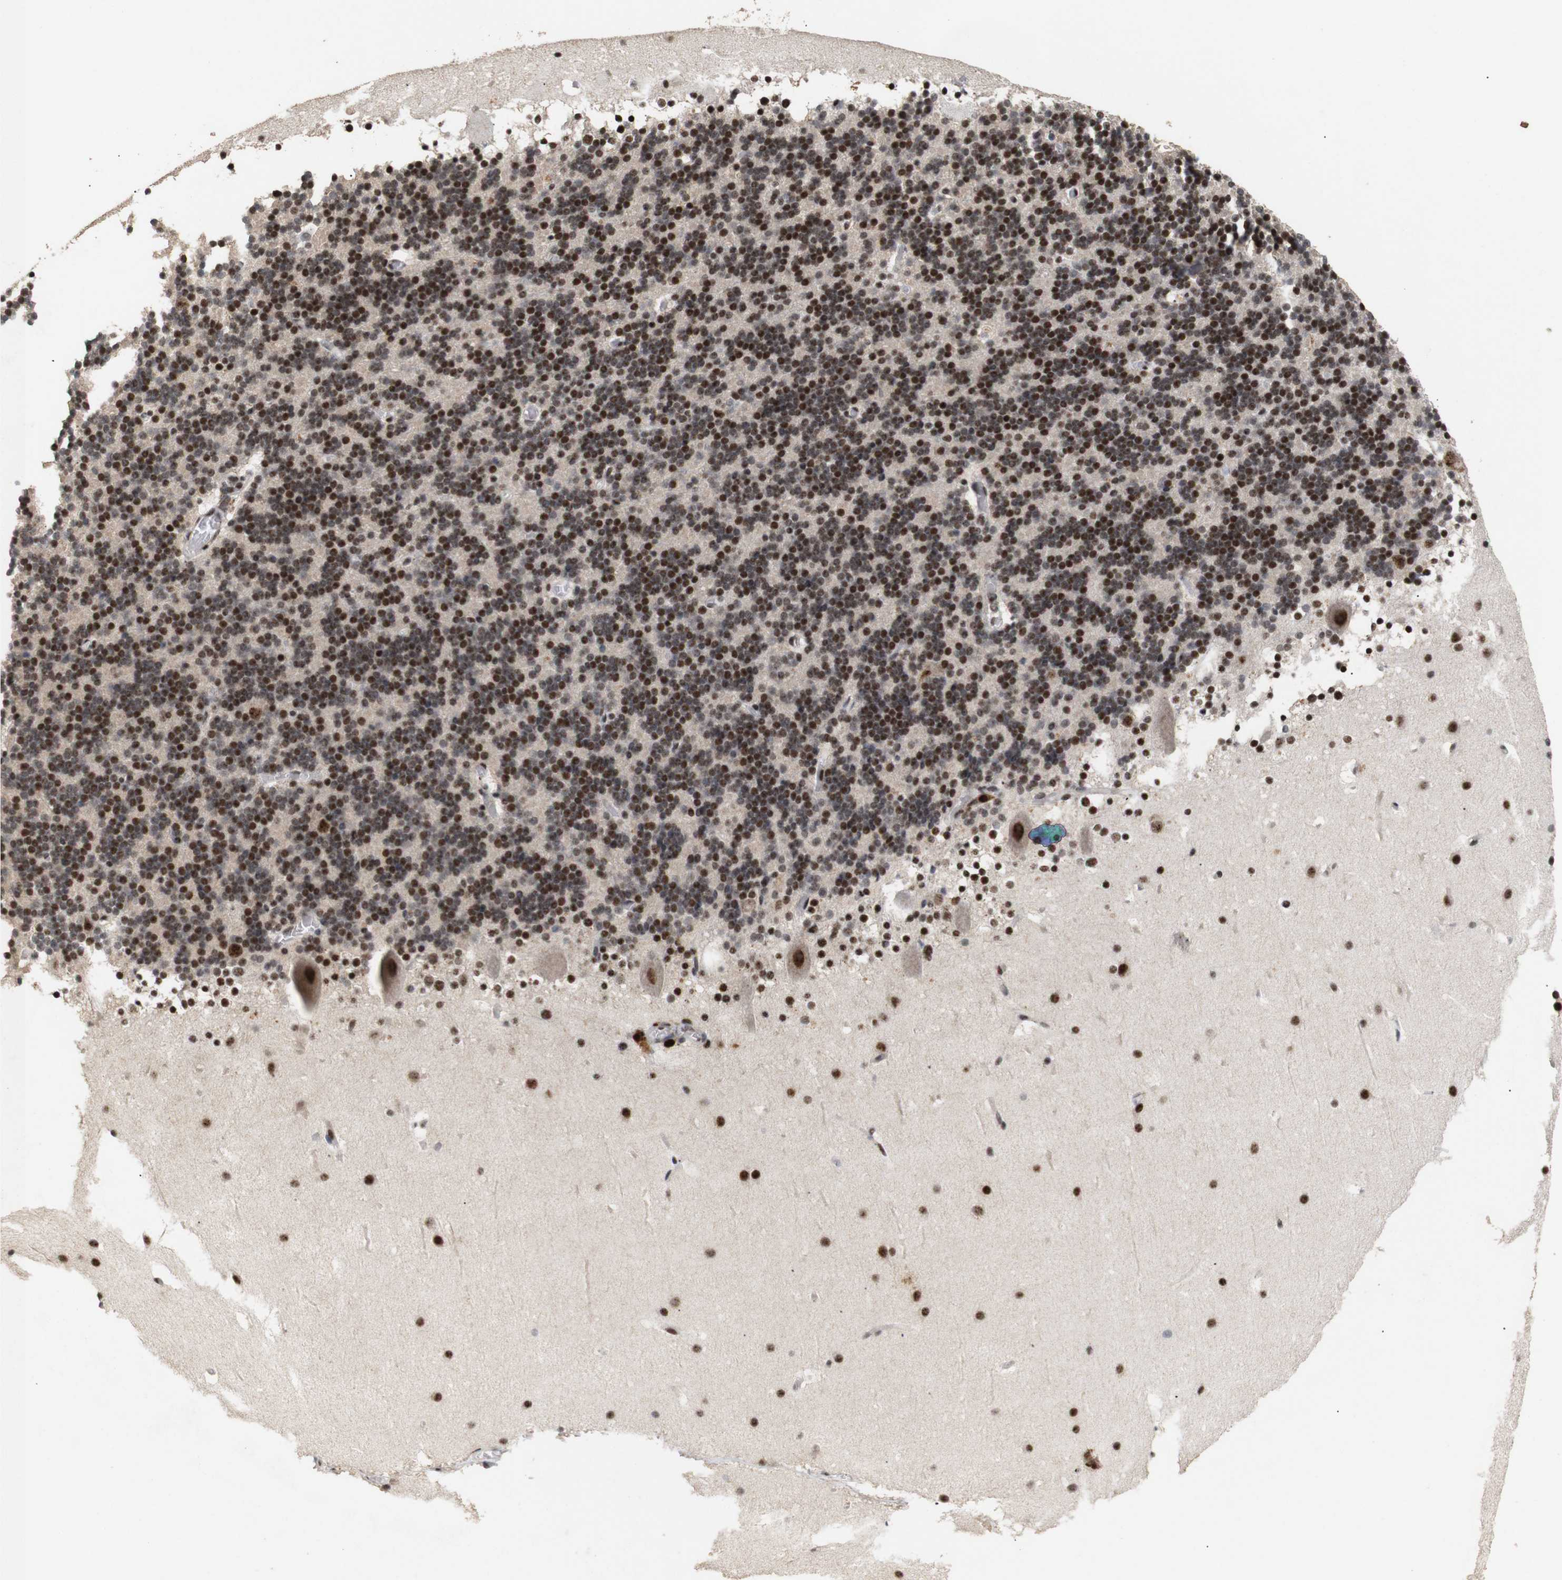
{"staining": {"intensity": "moderate", "quantity": ">75%", "location": "nuclear"}, "tissue": "cerebellum", "cell_type": "Cells in granular layer", "image_type": "normal", "snomed": [{"axis": "morphology", "description": "Normal tissue, NOS"}, {"axis": "topography", "description": "Cerebellum"}], "caption": "Protein staining demonstrates moderate nuclear expression in approximately >75% of cells in granular layer in benign cerebellum. The staining is performed using DAB (3,3'-diaminobenzidine) brown chromogen to label protein expression. The nuclei are counter-stained blue using hematoxylin.", "gene": "PYM1", "patient": {"sex": "male", "age": 45}}